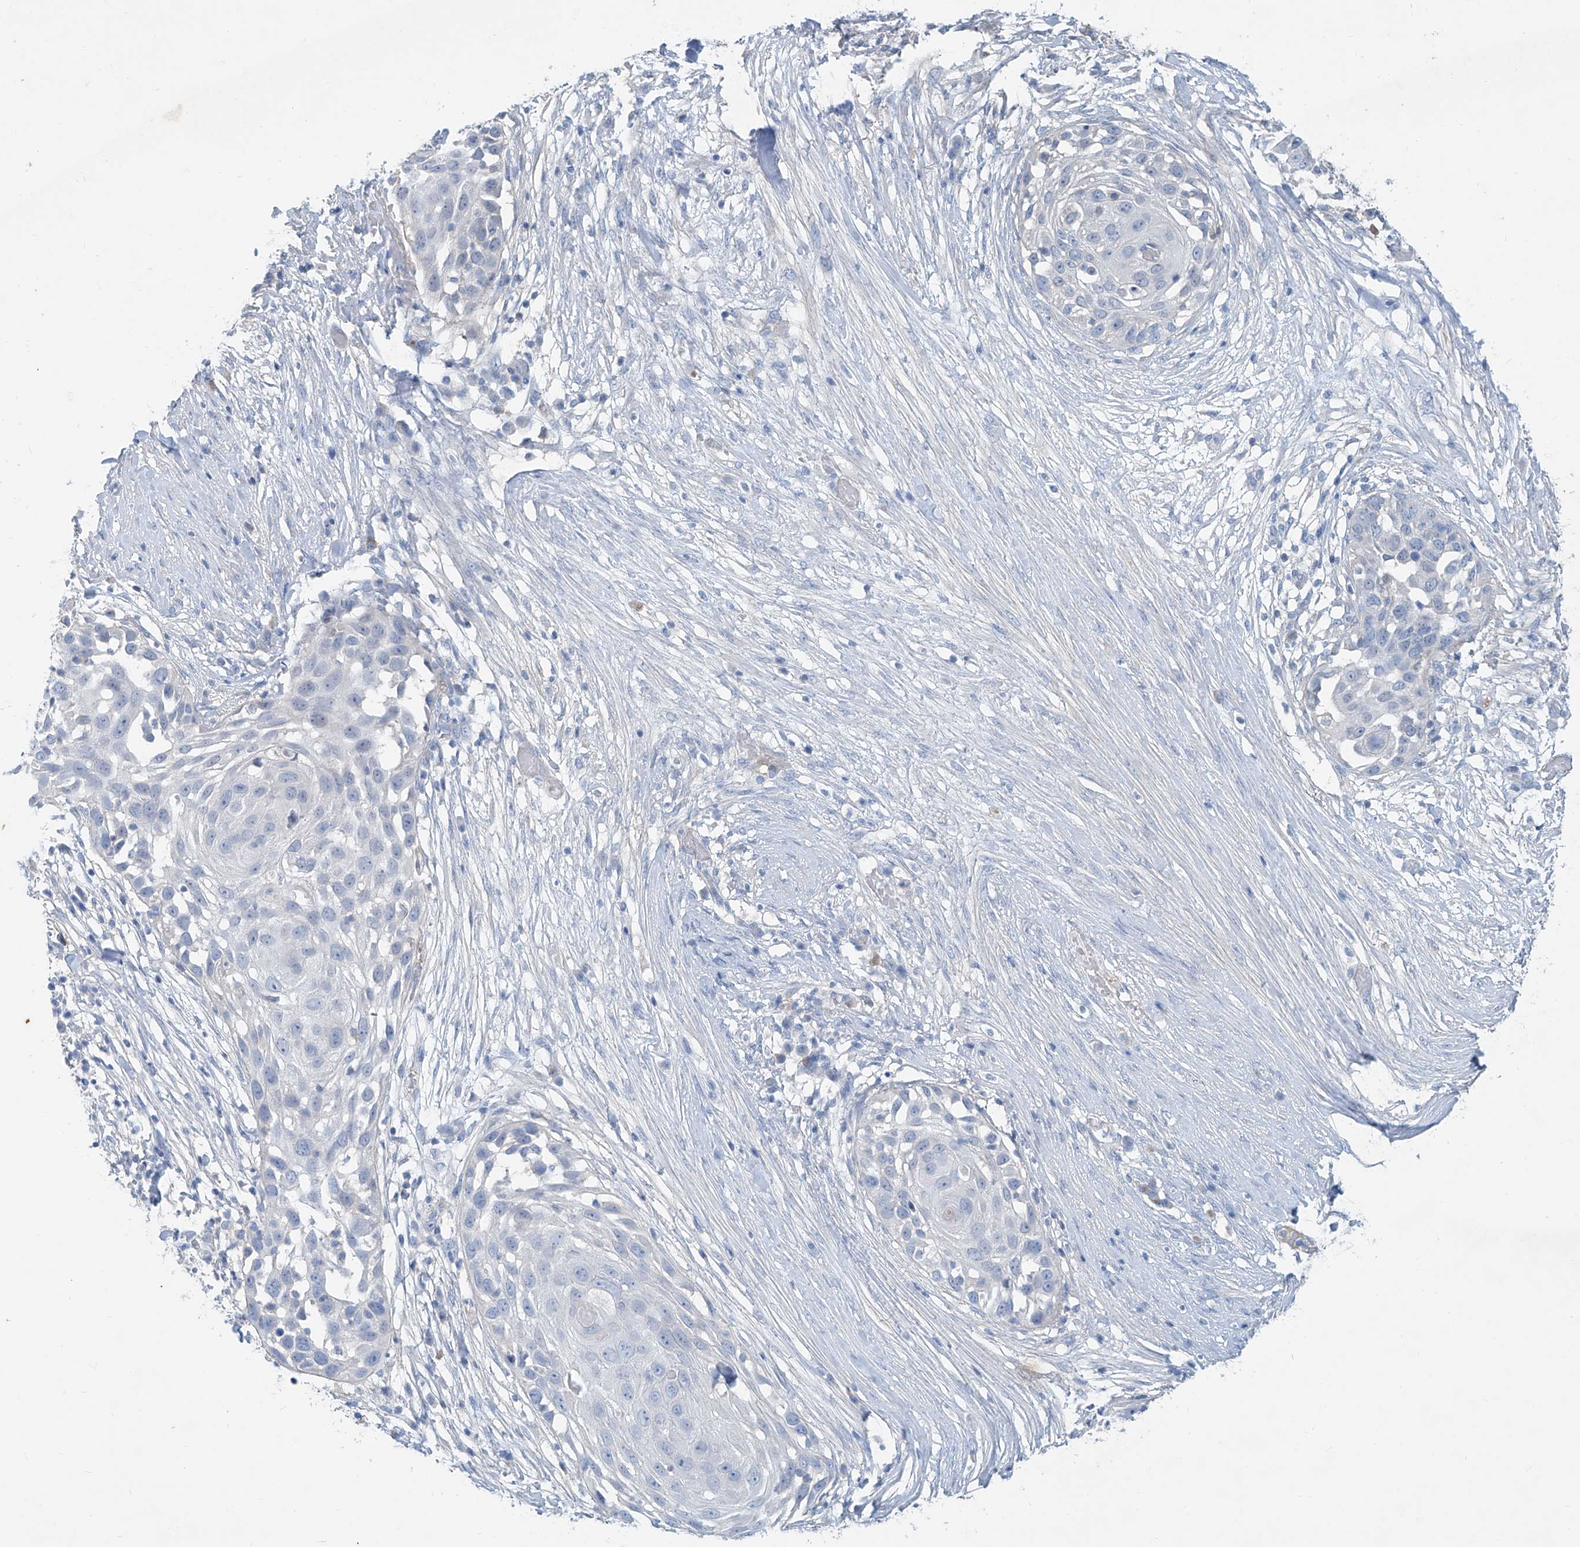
{"staining": {"intensity": "negative", "quantity": "none", "location": "none"}, "tissue": "skin cancer", "cell_type": "Tumor cells", "image_type": "cancer", "snomed": [{"axis": "morphology", "description": "Squamous cell carcinoma, NOS"}, {"axis": "topography", "description": "Skin"}], "caption": "Skin cancer (squamous cell carcinoma) stained for a protein using immunohistochemistry (IHC) reveals no staining tumor cells.", "gene": "ANKRD34A", "patient": {"sex": "female", "age": 44}}